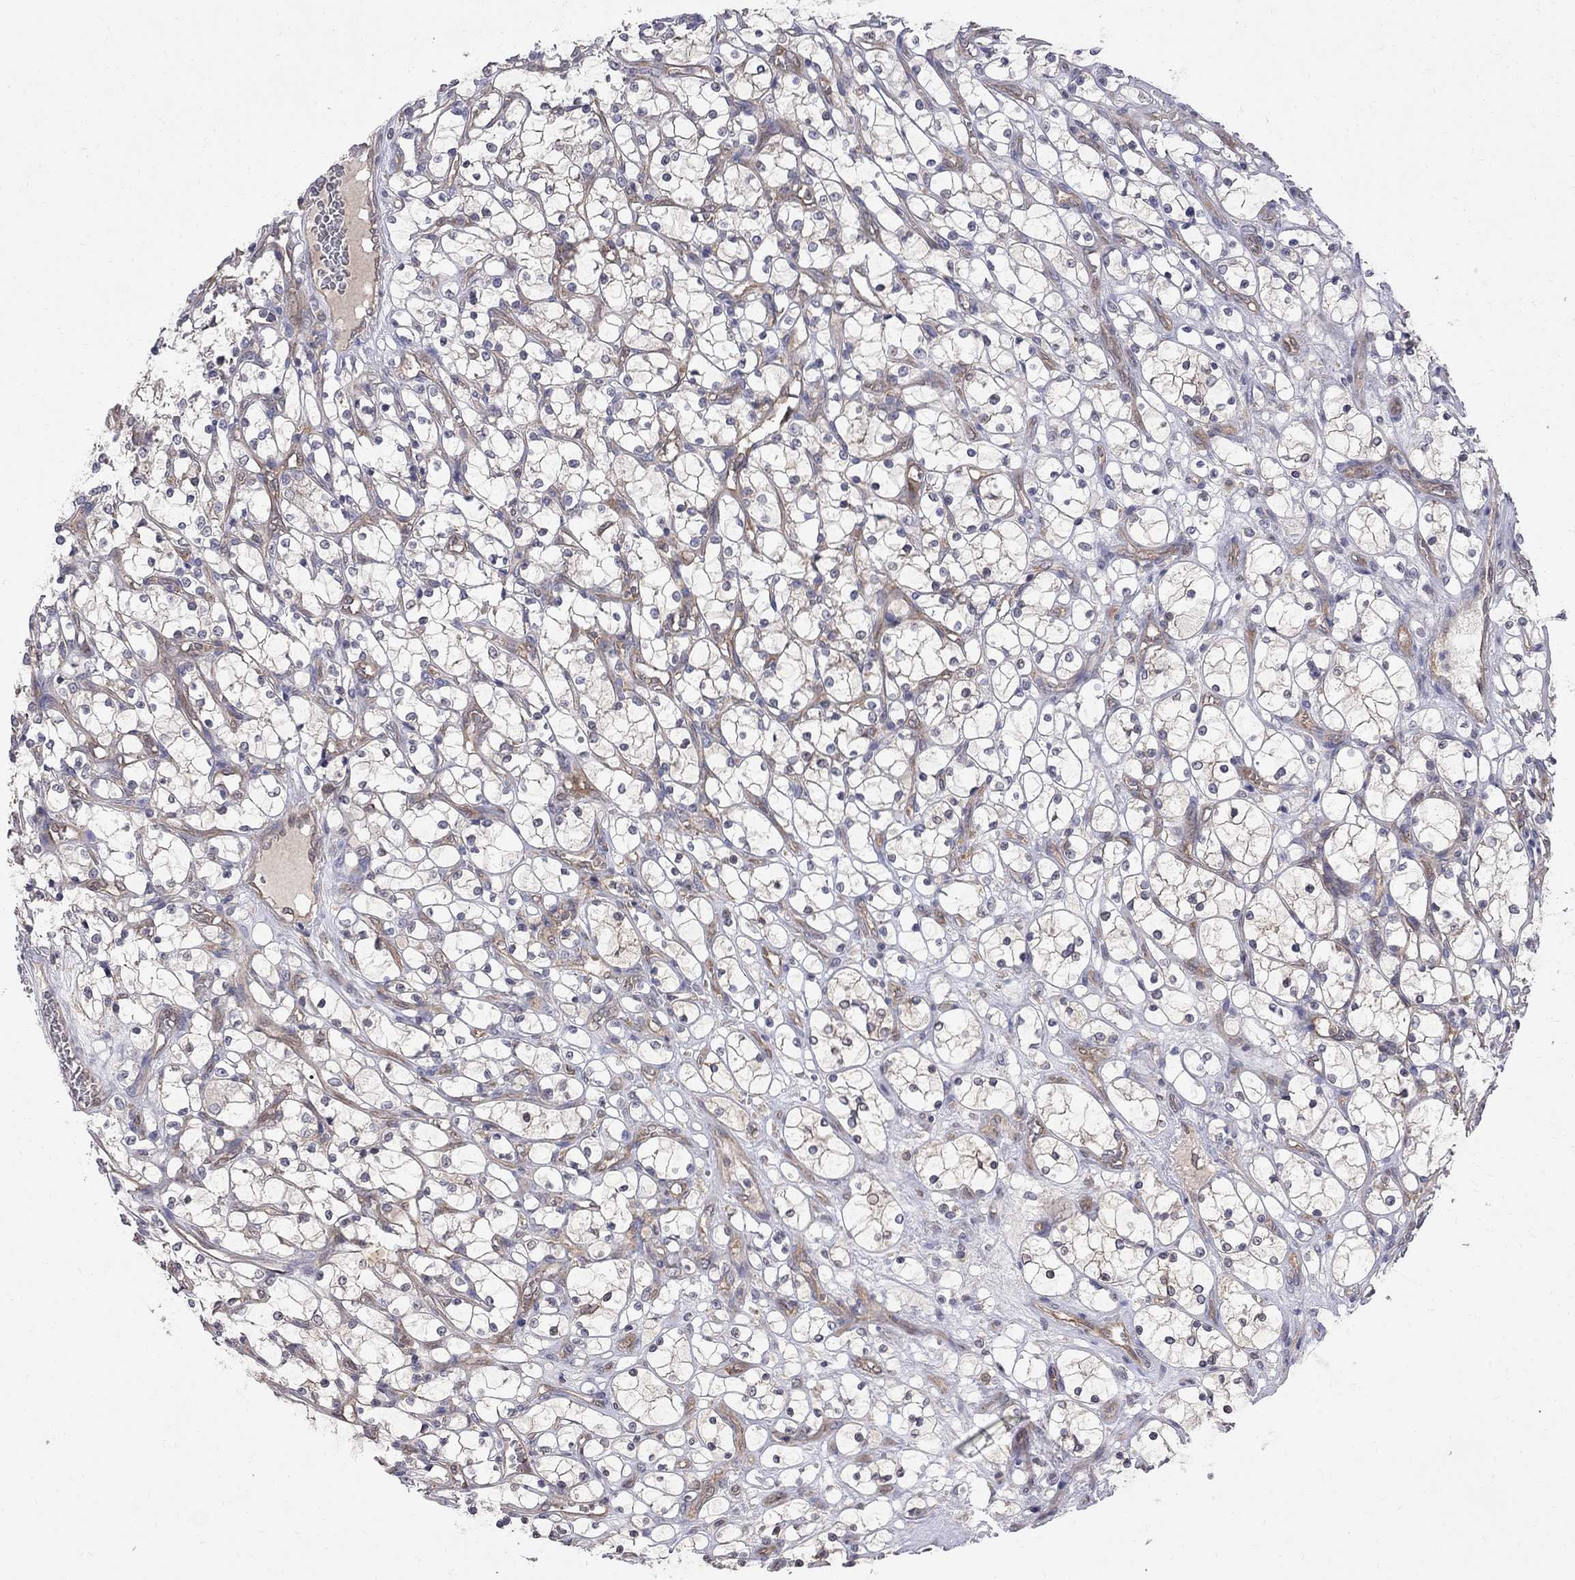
{"staining": {"intensity": "negative", "quantity": "none", "location": "none"}, "tissue": "renal cancer", "cell_type": "Tumor cells", "image_type": "cancer", "snomed": [{"axis": "morphology", "description": "Adenocarcinoma, NOS"}, {"axis": "topography", "description": "Kidney"}], "caption": "This image is of renal adenocarcinoma stained with IHC to label a protein in brown with the nuclei are counter-stained blue. There is no positivity in tumor cells.", "gene": "ABI3", "patient": {"sex": "female", "age": 69}}